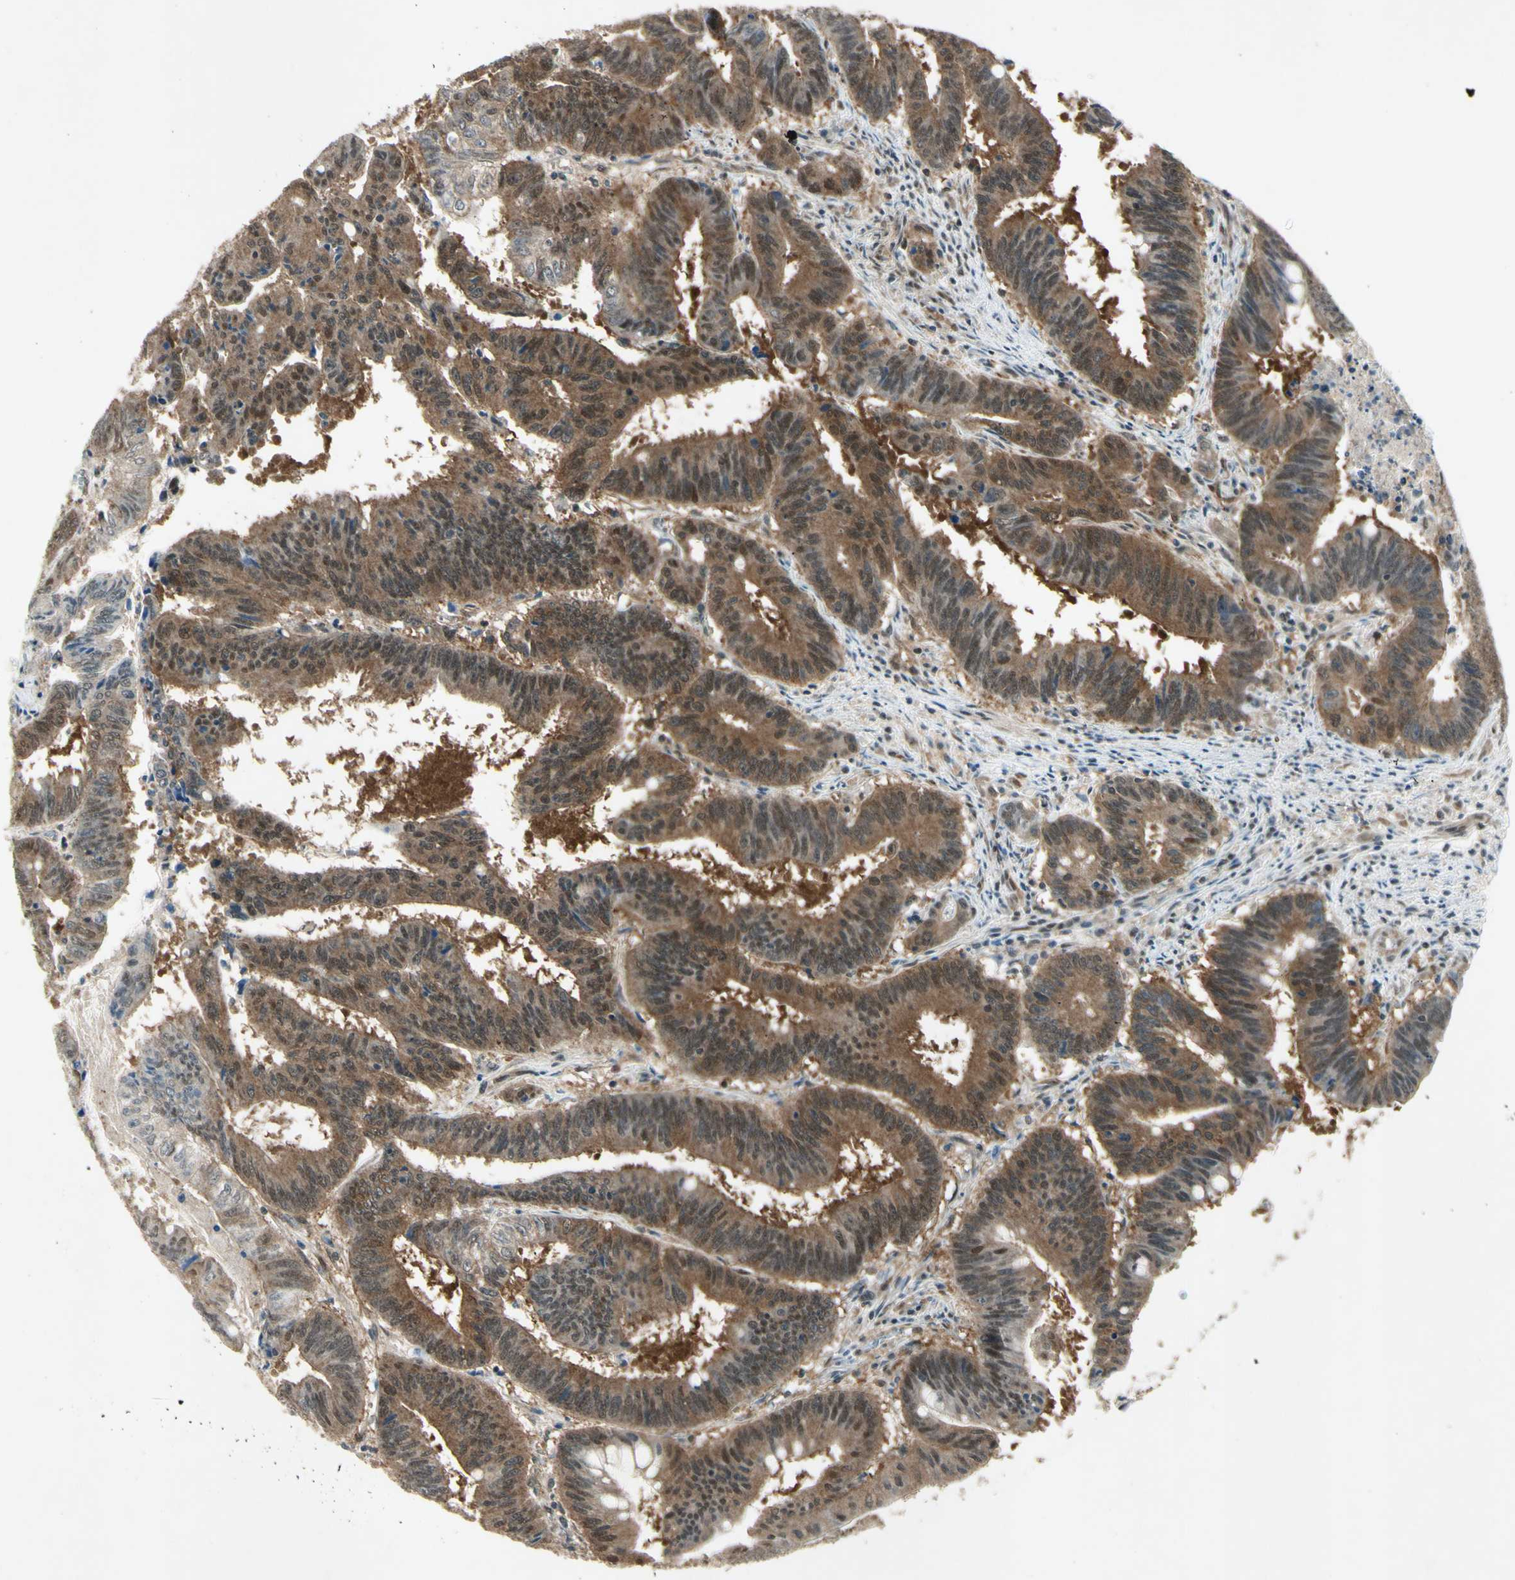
{"staining": {"intensity": "moderate", "quantity": ">75%", "location": "cytoplasmic/membranous,nuclear"}, "tissue": "colorectal cancer", "cell_type": "Tumor cells", "image_type": "cancer", "snomed": [{"axis": "morphology", "description": "Adenocarcinoma, NOS"}, {"axis": "topography", "description": "Colon"}], "caption": "A brown stain shows moderate cytoplasmic/membranous and nuclear positivity of a protein in human colorectal cancer (adenocarcinoma) tumor cells.", "gene": "PSMD5", "patient": {"sex": "male", "age": 45}}